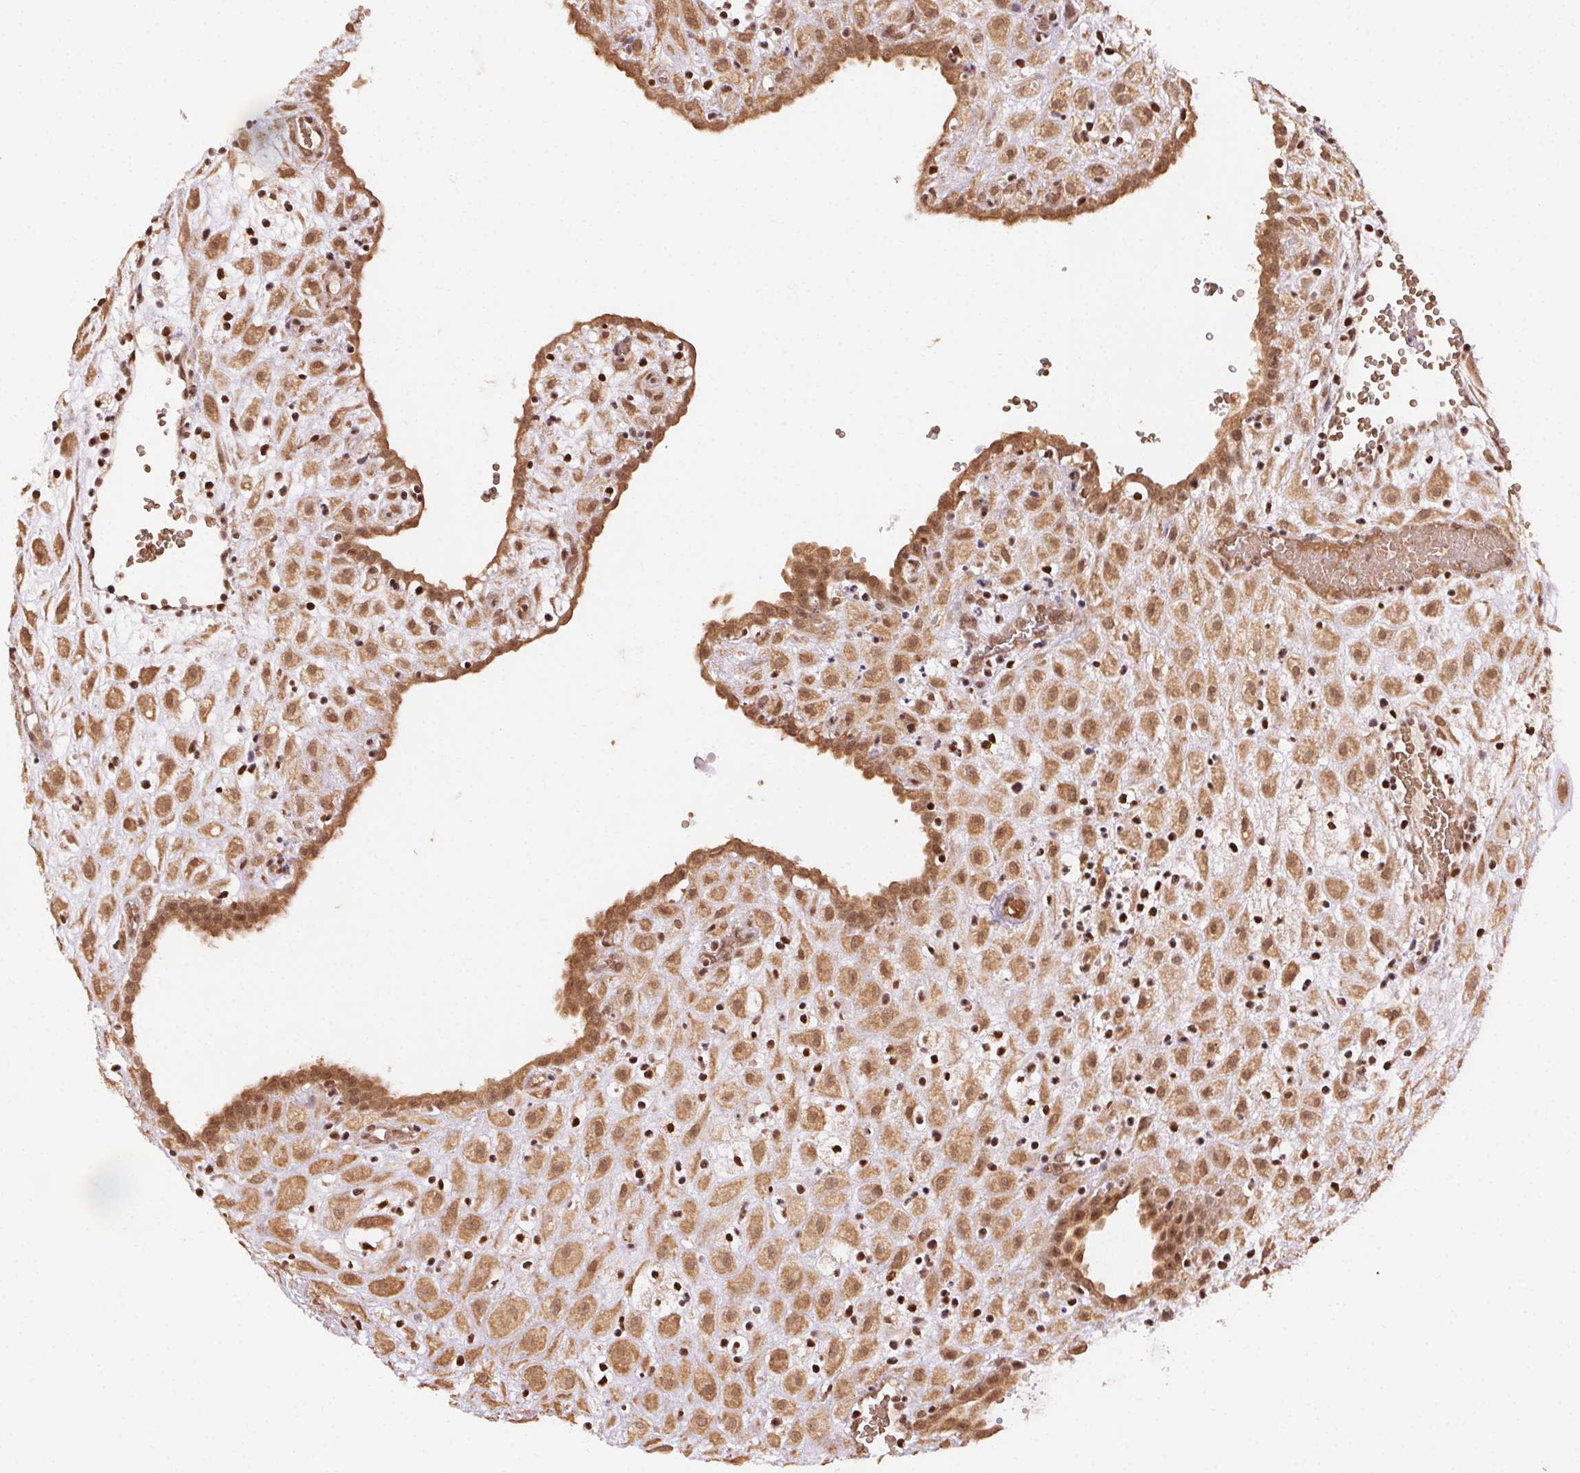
{"staining": {"intensity": "moderate", "quantity": ">75%", "location": "cytoplasmic/membranous,nuclear"}, "tissue": "placenta", "cell_type": "Decidual cells", "image_type": "normal", "snomed": [{"axis": "morphology", "description": "Normal tissue, NOS"}, {"axis": "topography", "description": "Placenta"}], "caption": "High-magnification brightfield microscopy of unremarkable placenta stained with DAB (3,3'-diaminobenzidine) (brown) and counterstained with hematoxylin (blue). decidual cells exhibit moderate cytoplasmic/membranous,nuclear positivity is appreciated in approximately>75% of cells. Using DAB (brown) and hematoxylin (blue) stains, captured at high magnification using brightfield microscopy.", "gene": "TREML4", "patient": {"sex": "female", "age": 24}}